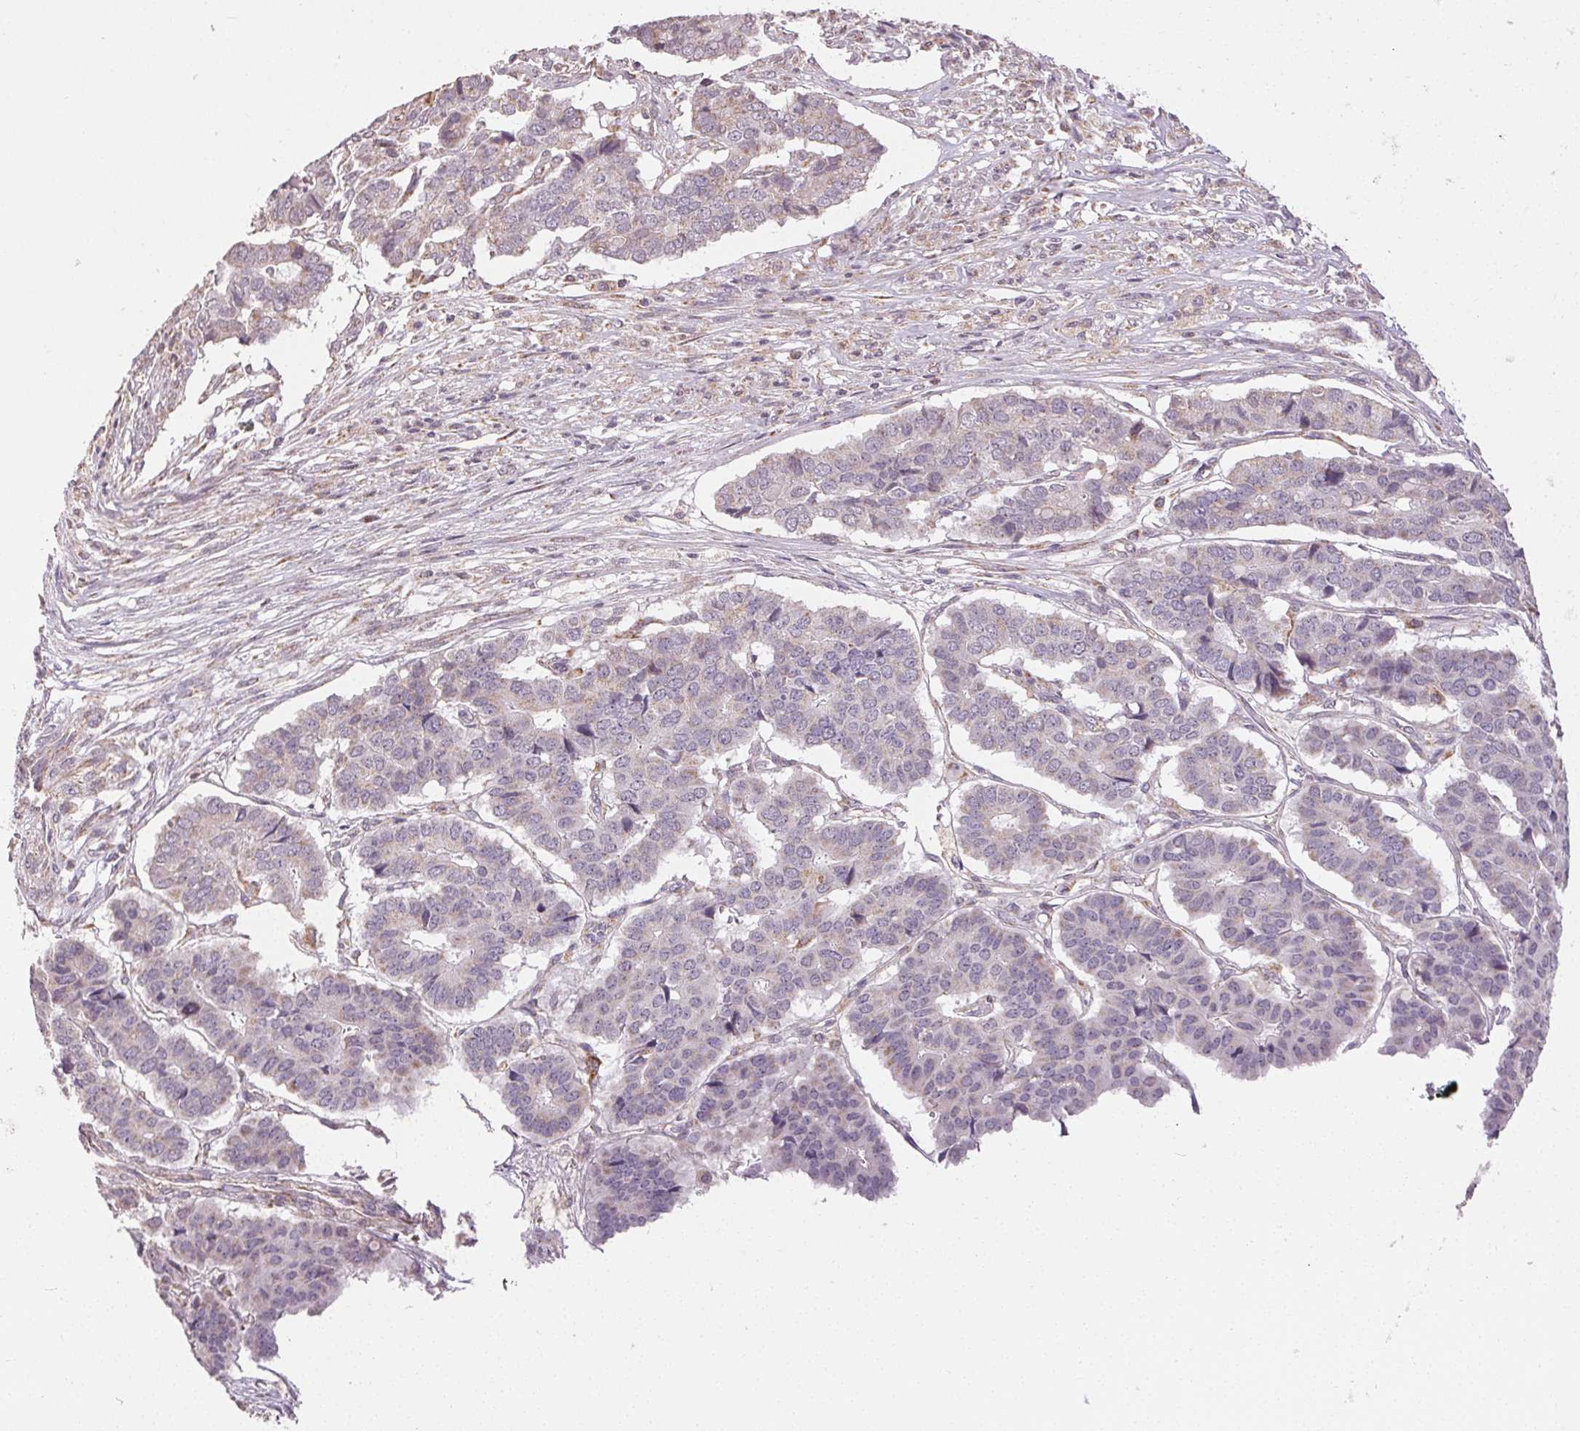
{"staining": {"intensity": "negative", "quantity": "none", "location": "none"}, "tissue": "pancreatic cancer", "cell_type": "Tumor cells", "image_type": "cancer", "snomed": [{"axis": "morphology", "description": "Adenocarcinoma, NOS"}, {"axis": "topography", "description": "Pancreas"}], "caption": "DAB (3,3'-diaminobenzidine) immunohistochemical staining of pancreatic cancer (adenocarcinoma) demonstrates no significant expression in tumor cells.", "gene": "CLASP1", "patient": {"sex": "male", "age": 50}}